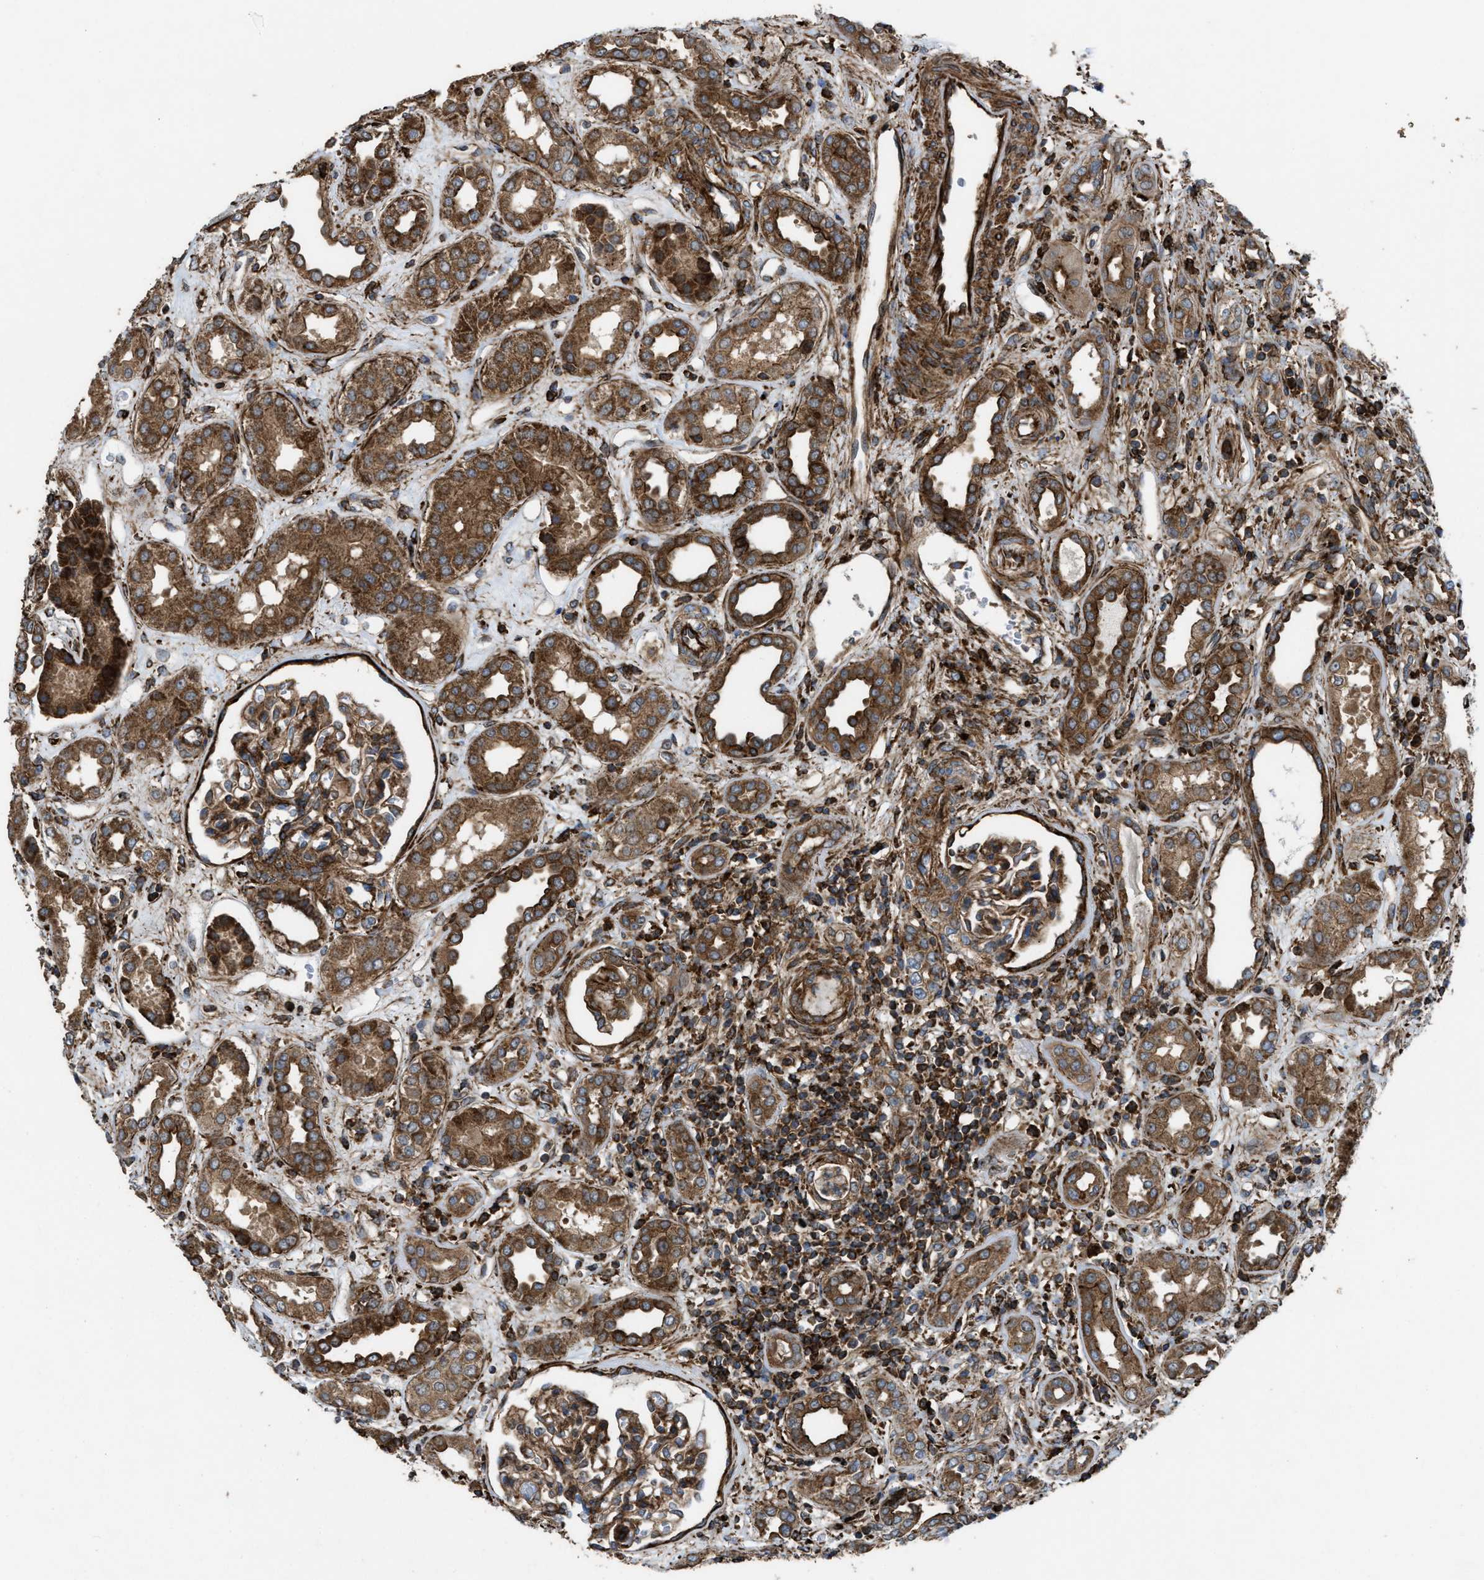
{"staining": {"intensity": "moderate", "quantity": ">75%", "location": "cytoplasmic/membranous"}, "tissue": "kidney", "cell_type": "Cells in glomeruli", "image_type": "normal", "snomed": [{"axis": "morphology", "description": "Normal tissue, NOS"}, {"axis": "topography", "description": "Kidney"}], "caption": "DAB (3,3'-diaminobenzidine) immunohistochemical staining of unremarkable kidney demonstrates moderate cytoplasmic/membranous protein expression in approximately >75% of cells in glomeruli.", "gene": "EGLN1", "patient": {"sex": "male", "age": 59}}